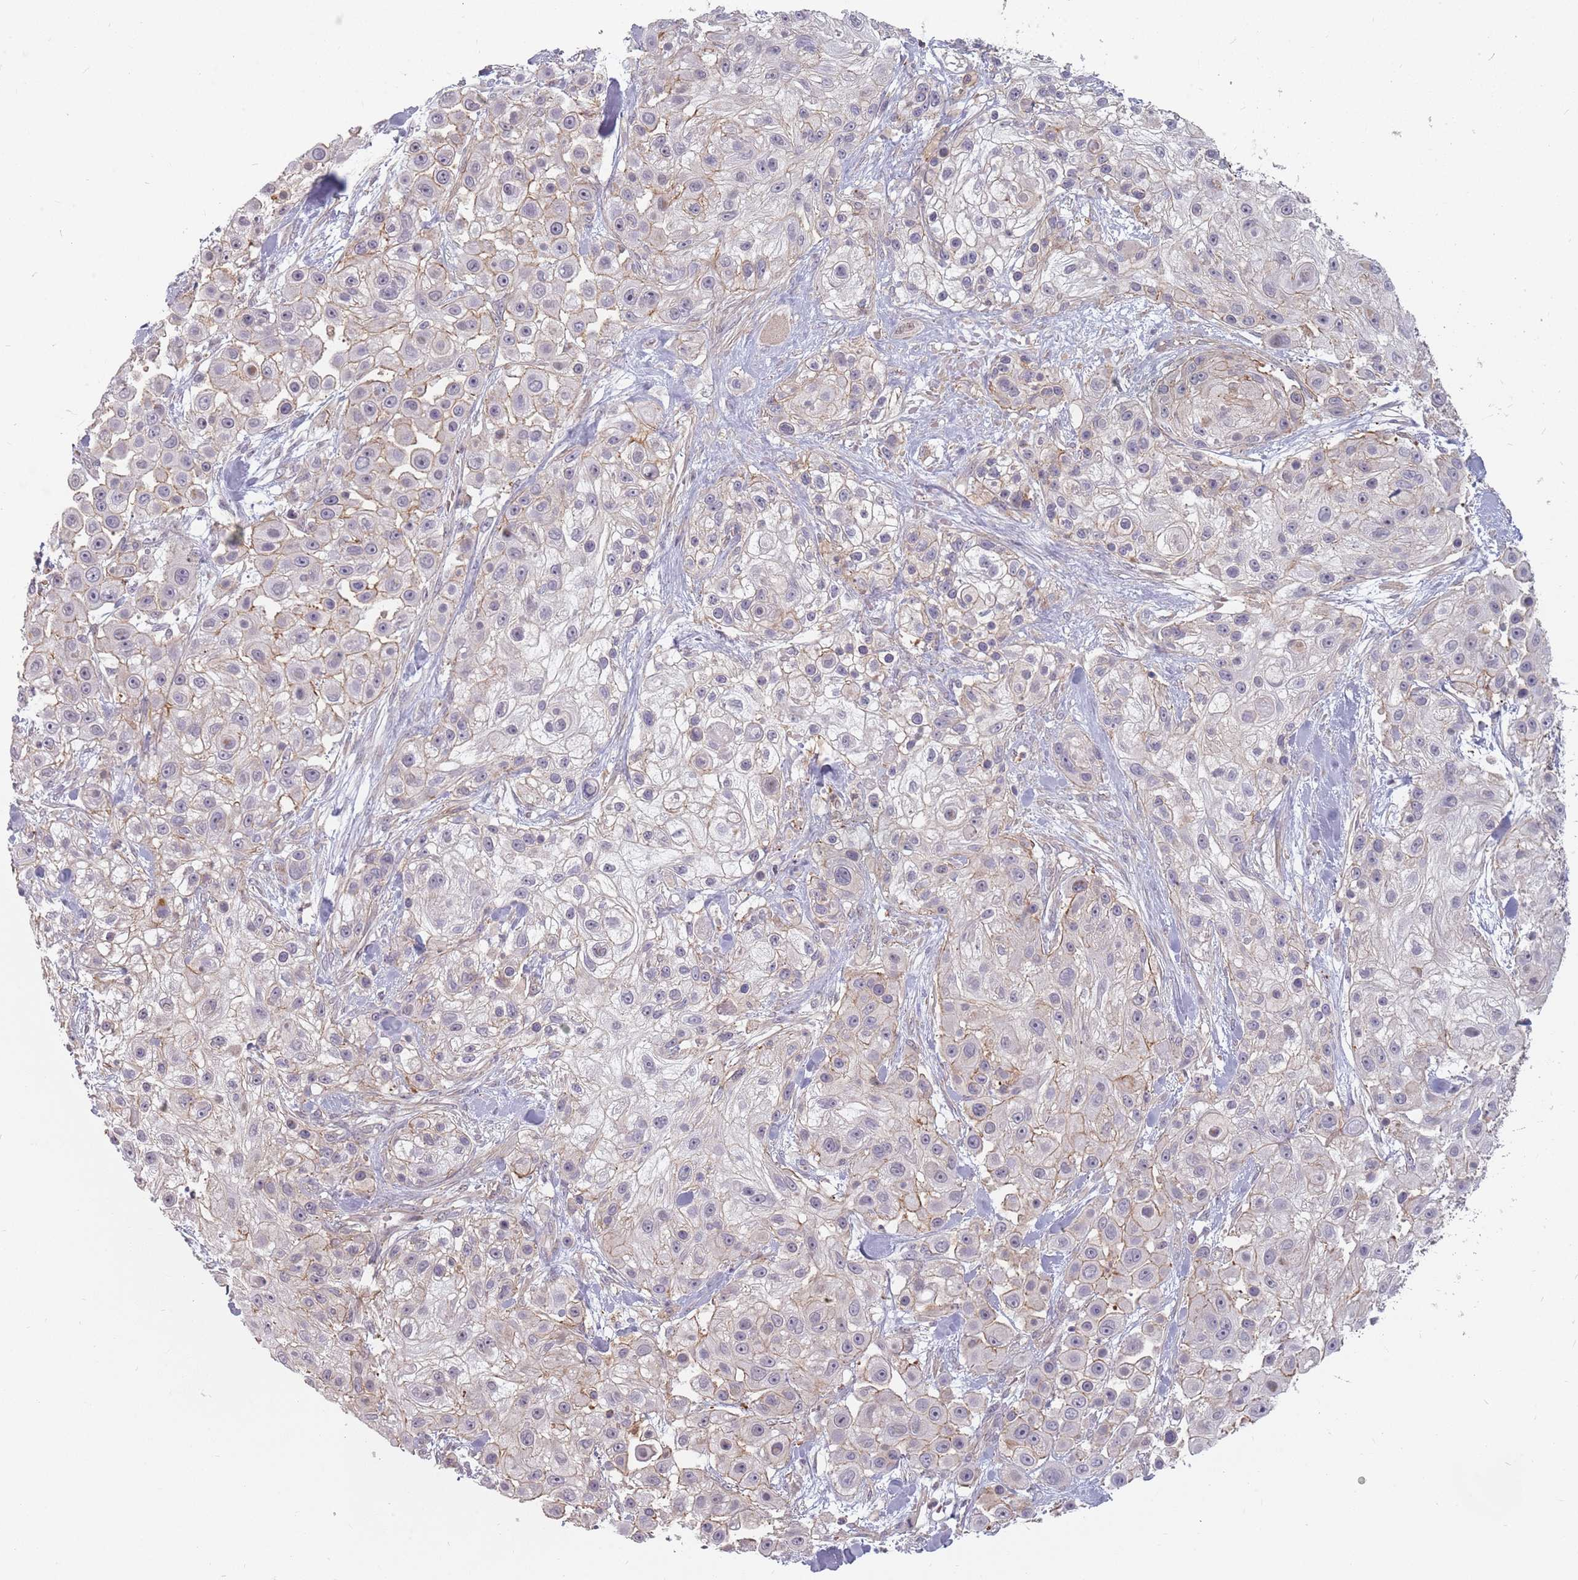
{"staining": {"intensity": "weak", "quantity": "<25%", "location": "cytoplasmic/membranous"}, "tissue": "skin cancer", "cell_type": "Tumor cells", "image_type": "cancer", "snomed": [{"axis": "morphology", "description": "Squamous cell carcinoma, NOS"}, {"axis": "topography", "description": "Skin"}], "caption": "This is an immunohistochemistry image of skin cancer (squamous cell carcinoma). There is no staining in tumor cells.", "gene": "PPP1R14C", "patient": {"sex": "male", "age": 67}}